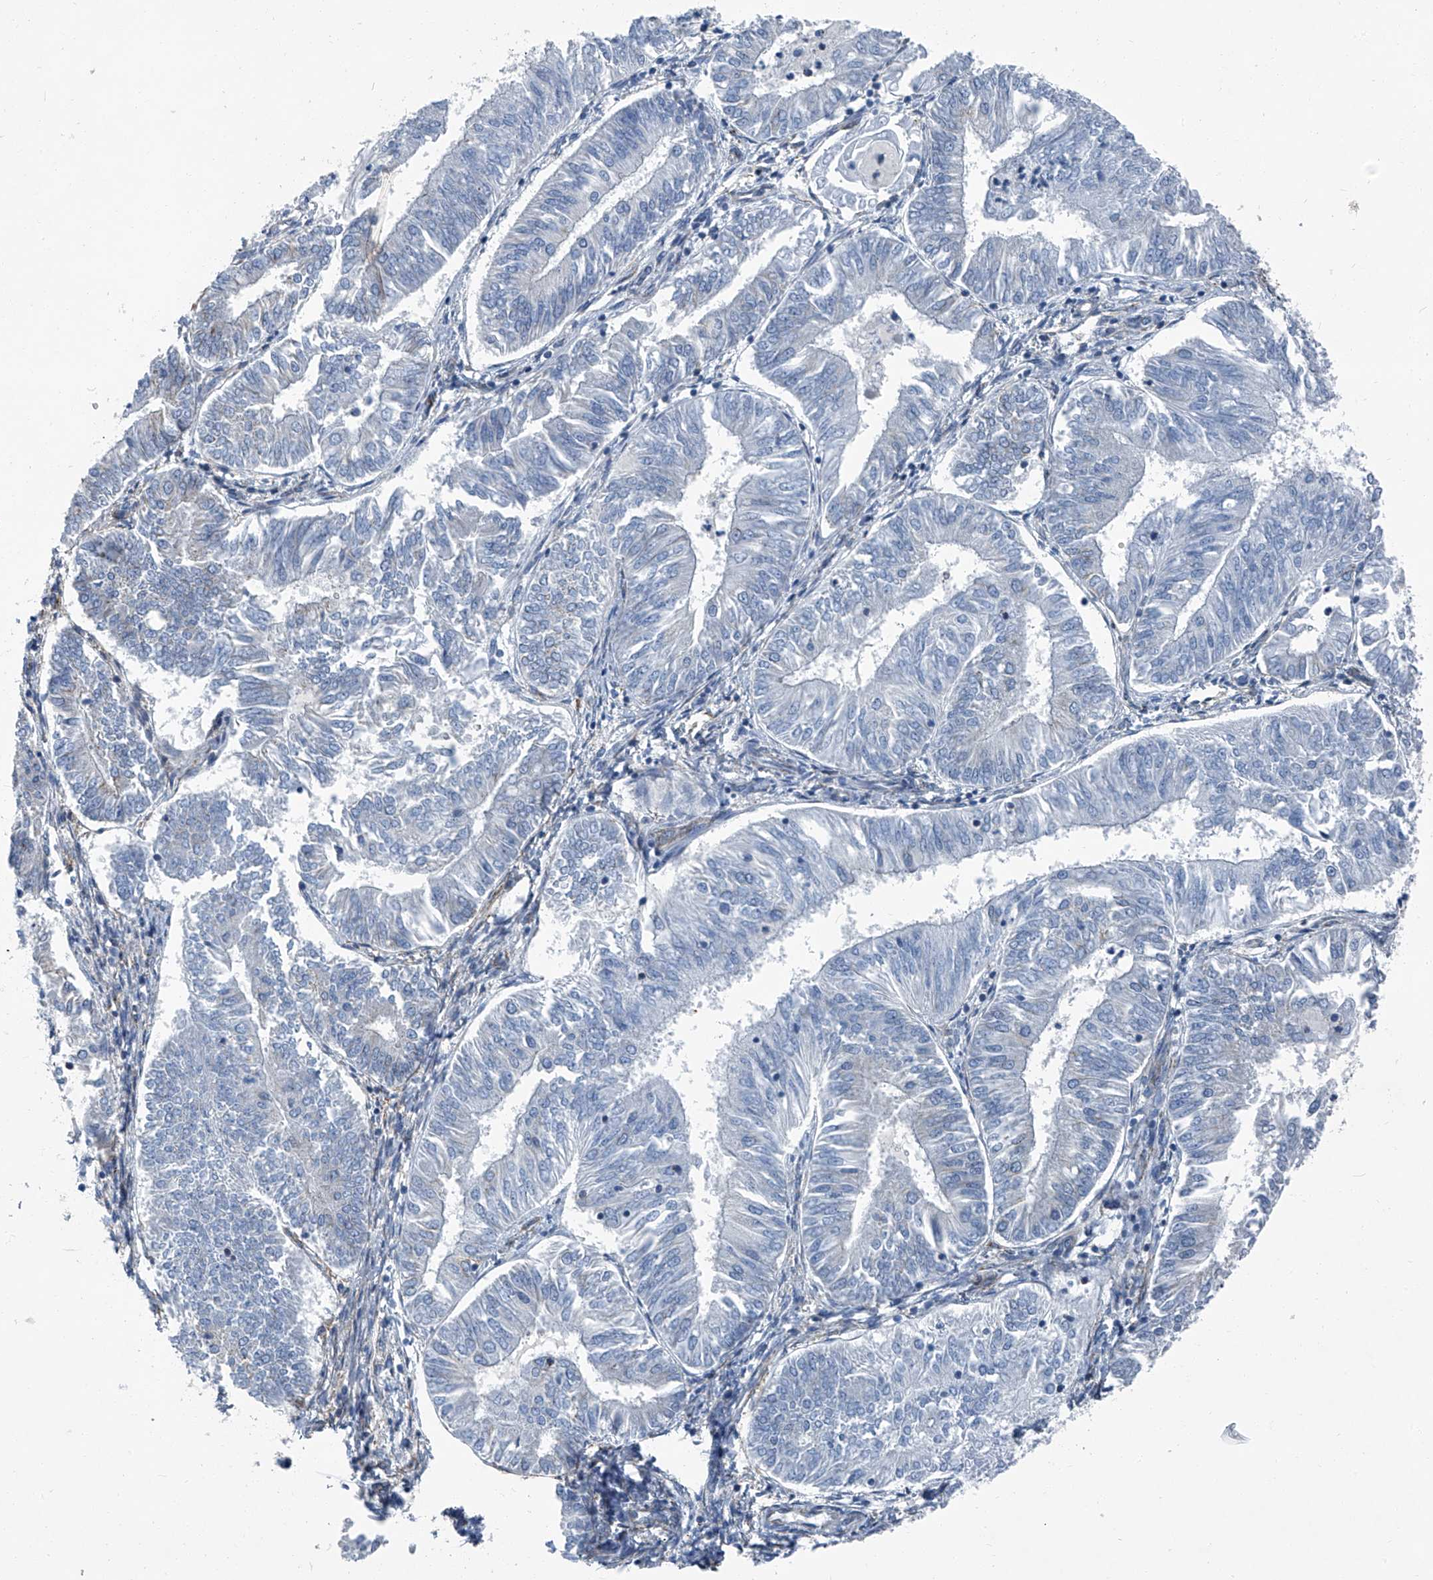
{"staining": {"intensity": "negative", "quantity": "none", "location": "none"}, "tissue": "endometrial cancer", "cell_type": "Tumor cells", "image_type": "cancer", "snomed": [{"axis": "morphology", "description": "Adenocarcinoma, NOS"}, {"axis": "topography", "description": "Endometrium"}], "caption": "DAB (3,3'-diaminobenzidine) immunohistochemical staining of human endometrial cancer (adenocarcinoma) demonstrates no significant staining in tumor cells.", "gene": "SEPTIN7", "patient": {"sex": "female", "age": 58}}